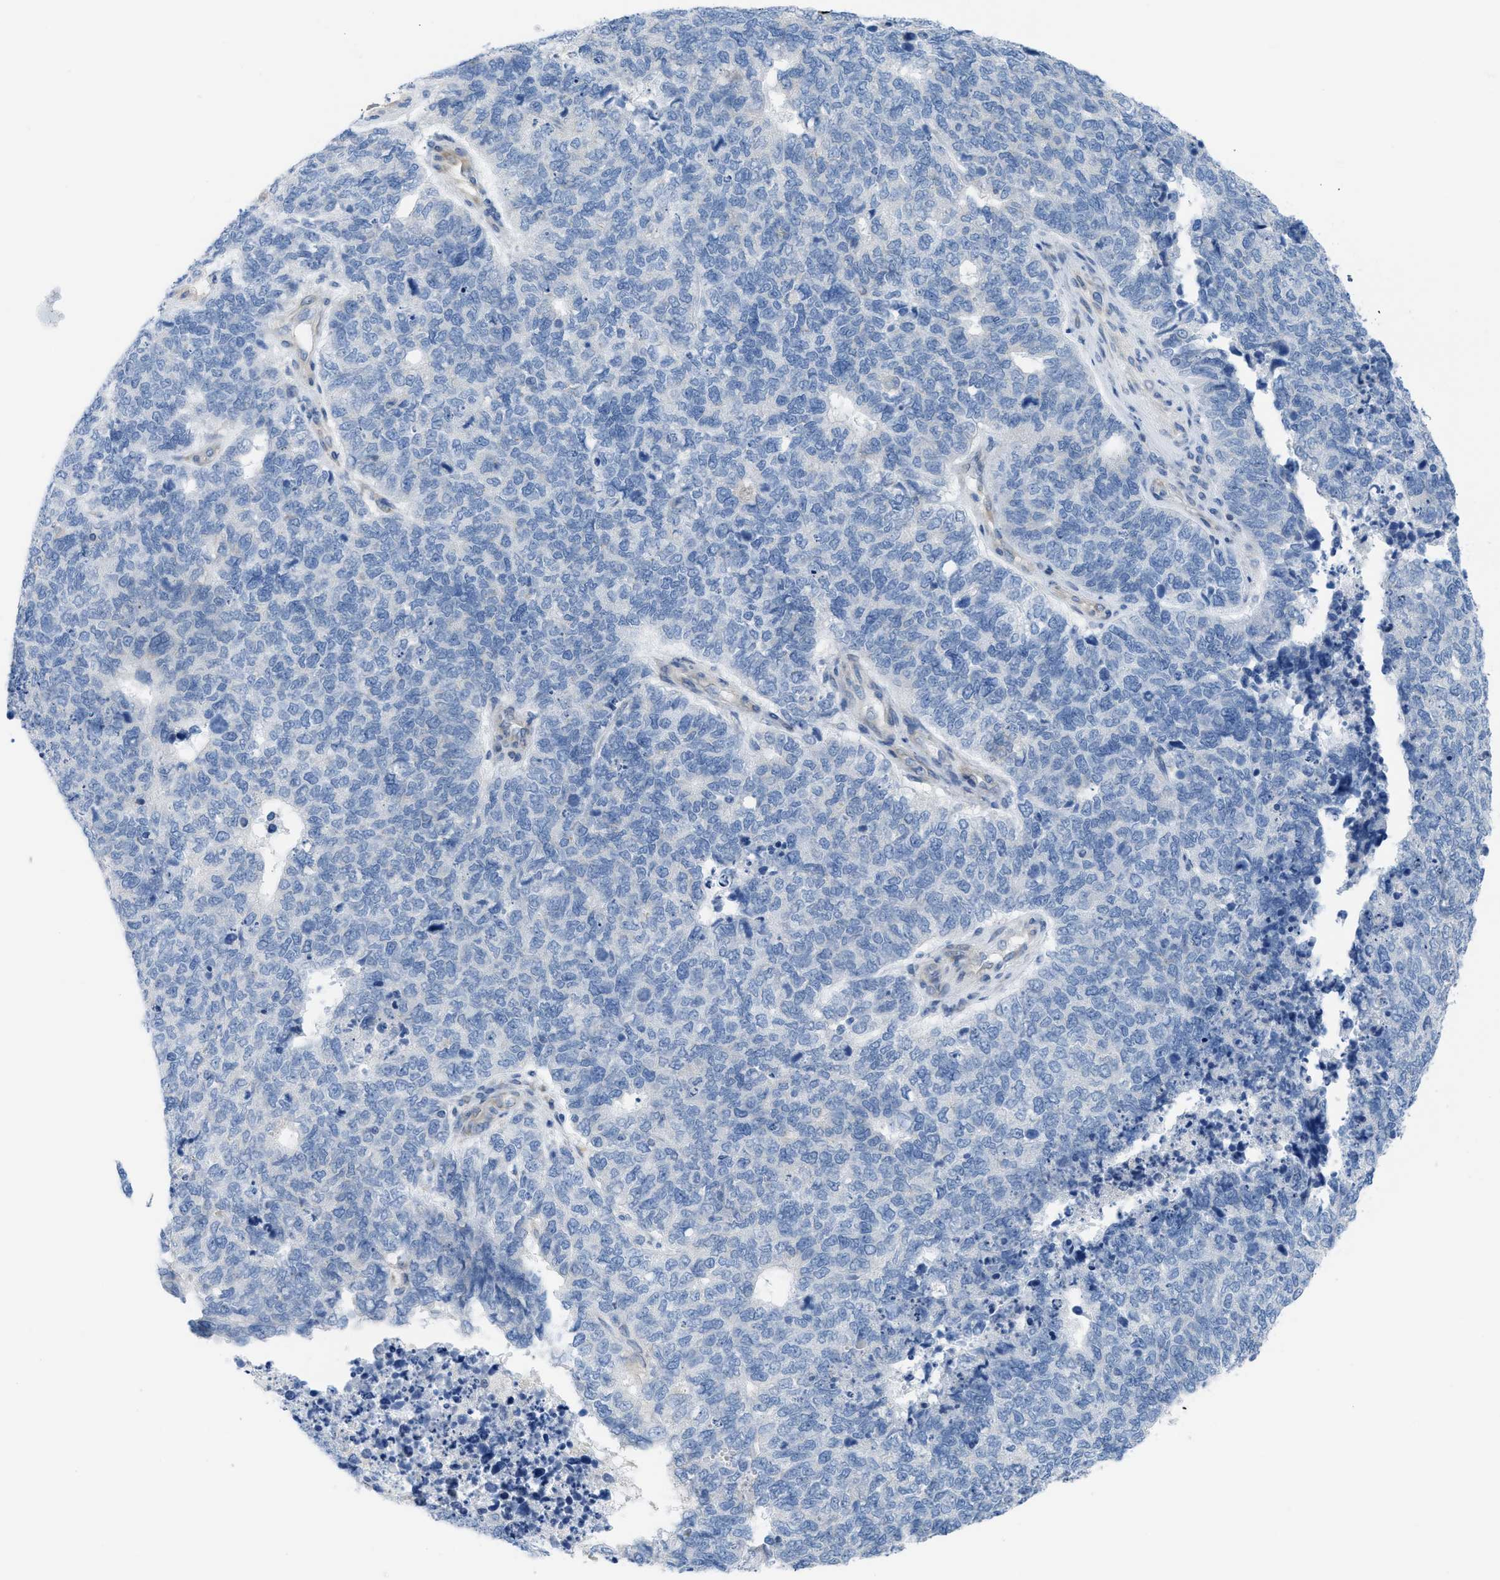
{"staining": {"intensity": "negative", "quantity": "none", "location": "none"}, "tissue": "cervical cancer", "cell_type": "Tumor cells", "image_type": "cancer", "snomed": [{"axis": "morphology", "description": "Squamous cell carcinoma, NOS"}, {"axis": "topography", "description": "Cervix"}], "caption": "A micrograph of human cervical squamous cell carcinoma is negative for staining in tumor cells. (DAB immunohistochemistry visualized using brightfield microscopy, high magnification).", "gene": "ASGR1", "patient": {"sex": "female", "age": 63}}